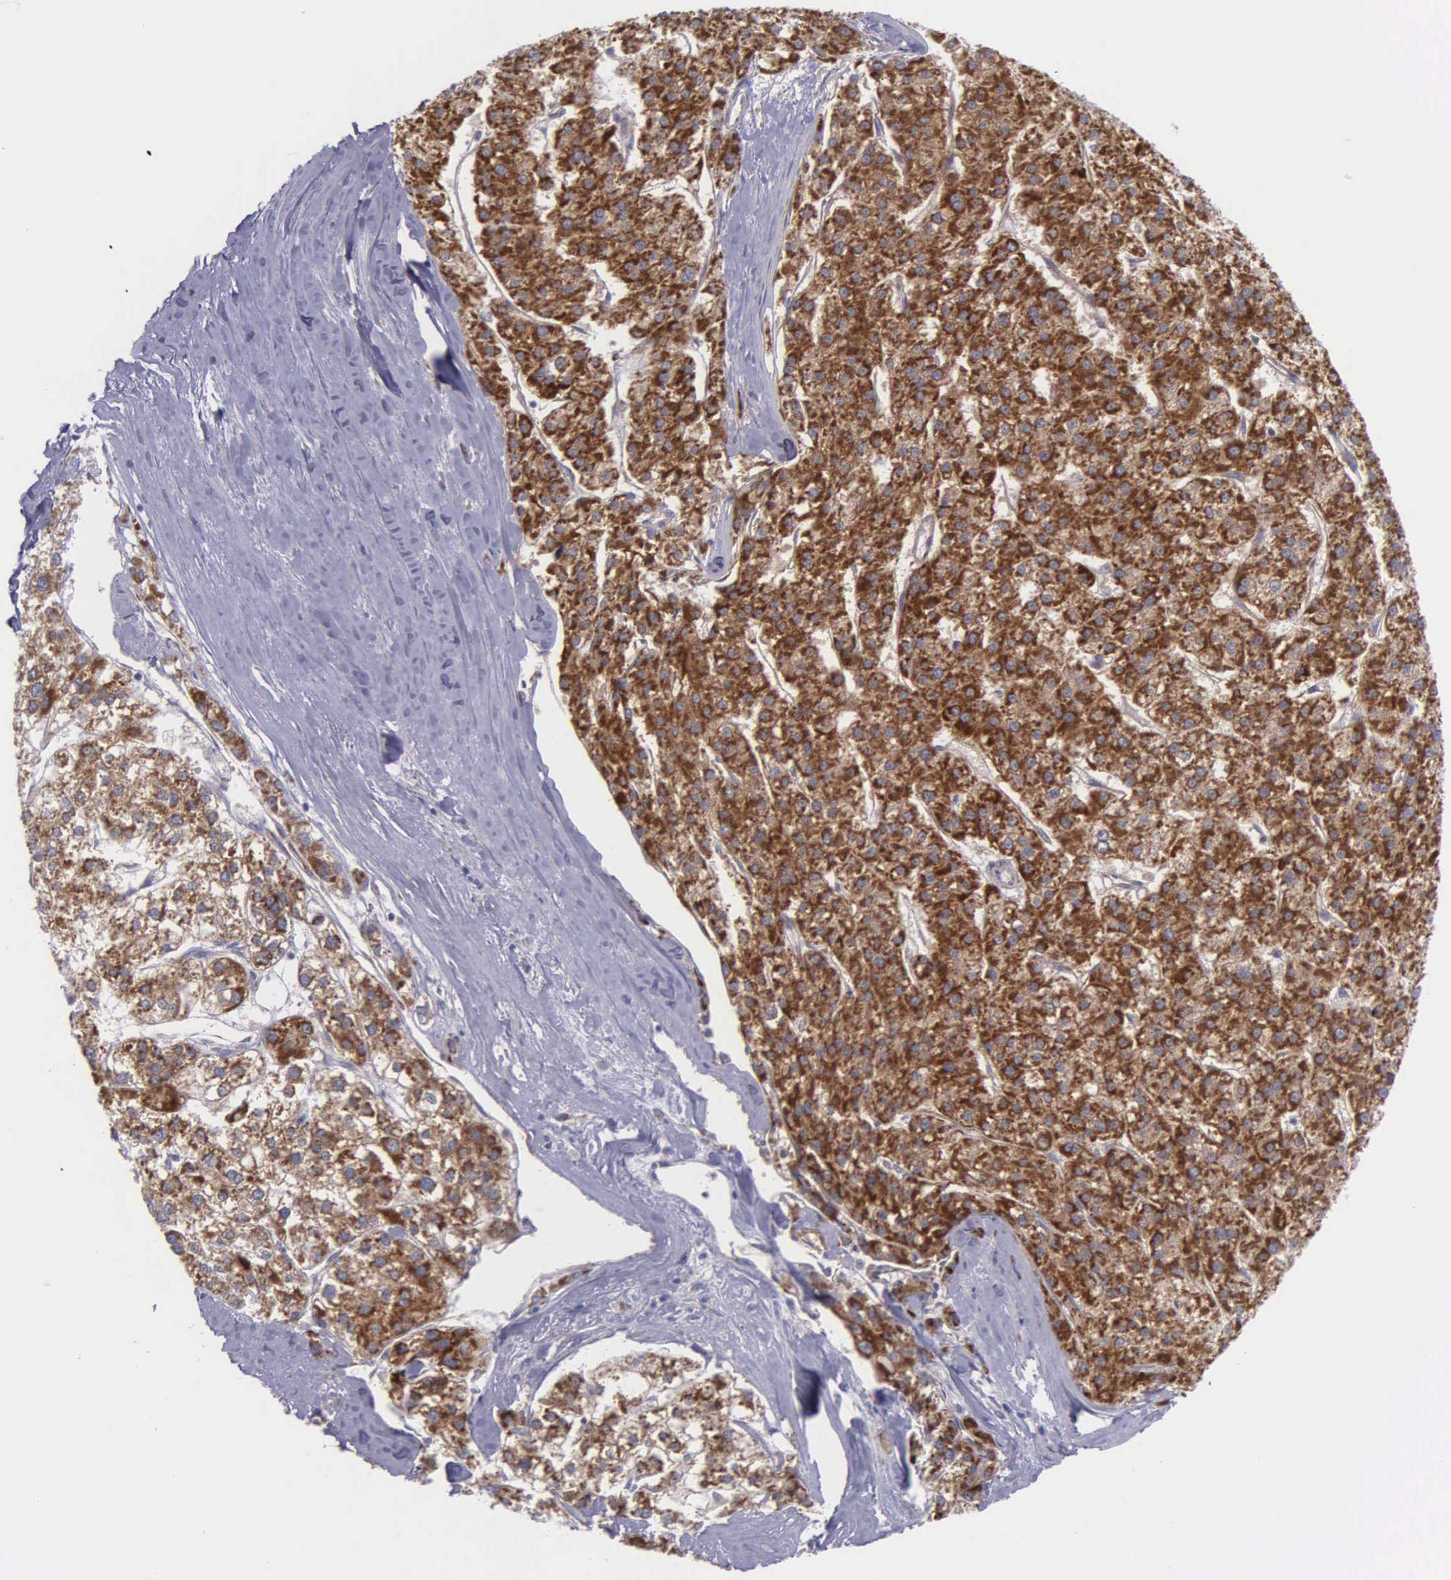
{"staining": {"intensity": "strong", "quantity": ">75%", "location": "cytoplasmic/membranous"}, "tissue": "liver cancer", "cell_type": "Tumor cells", "image_type": "cancer", "snomed": [{"axis": "morphology", "description": "Carcinoma, Hepatocellular, NOS"}, {"axis": "topography", "description": "Liver"}], "caption": "DAB immunohistochemical staining of human liver cancer (hepatocellular carcinoma) reveals strong cytoplasmic/membranous protein staining in about >75% of tumor cells.", "gene": "SYNJ2BP", "patient": {"sex": "female", "age": 85}}